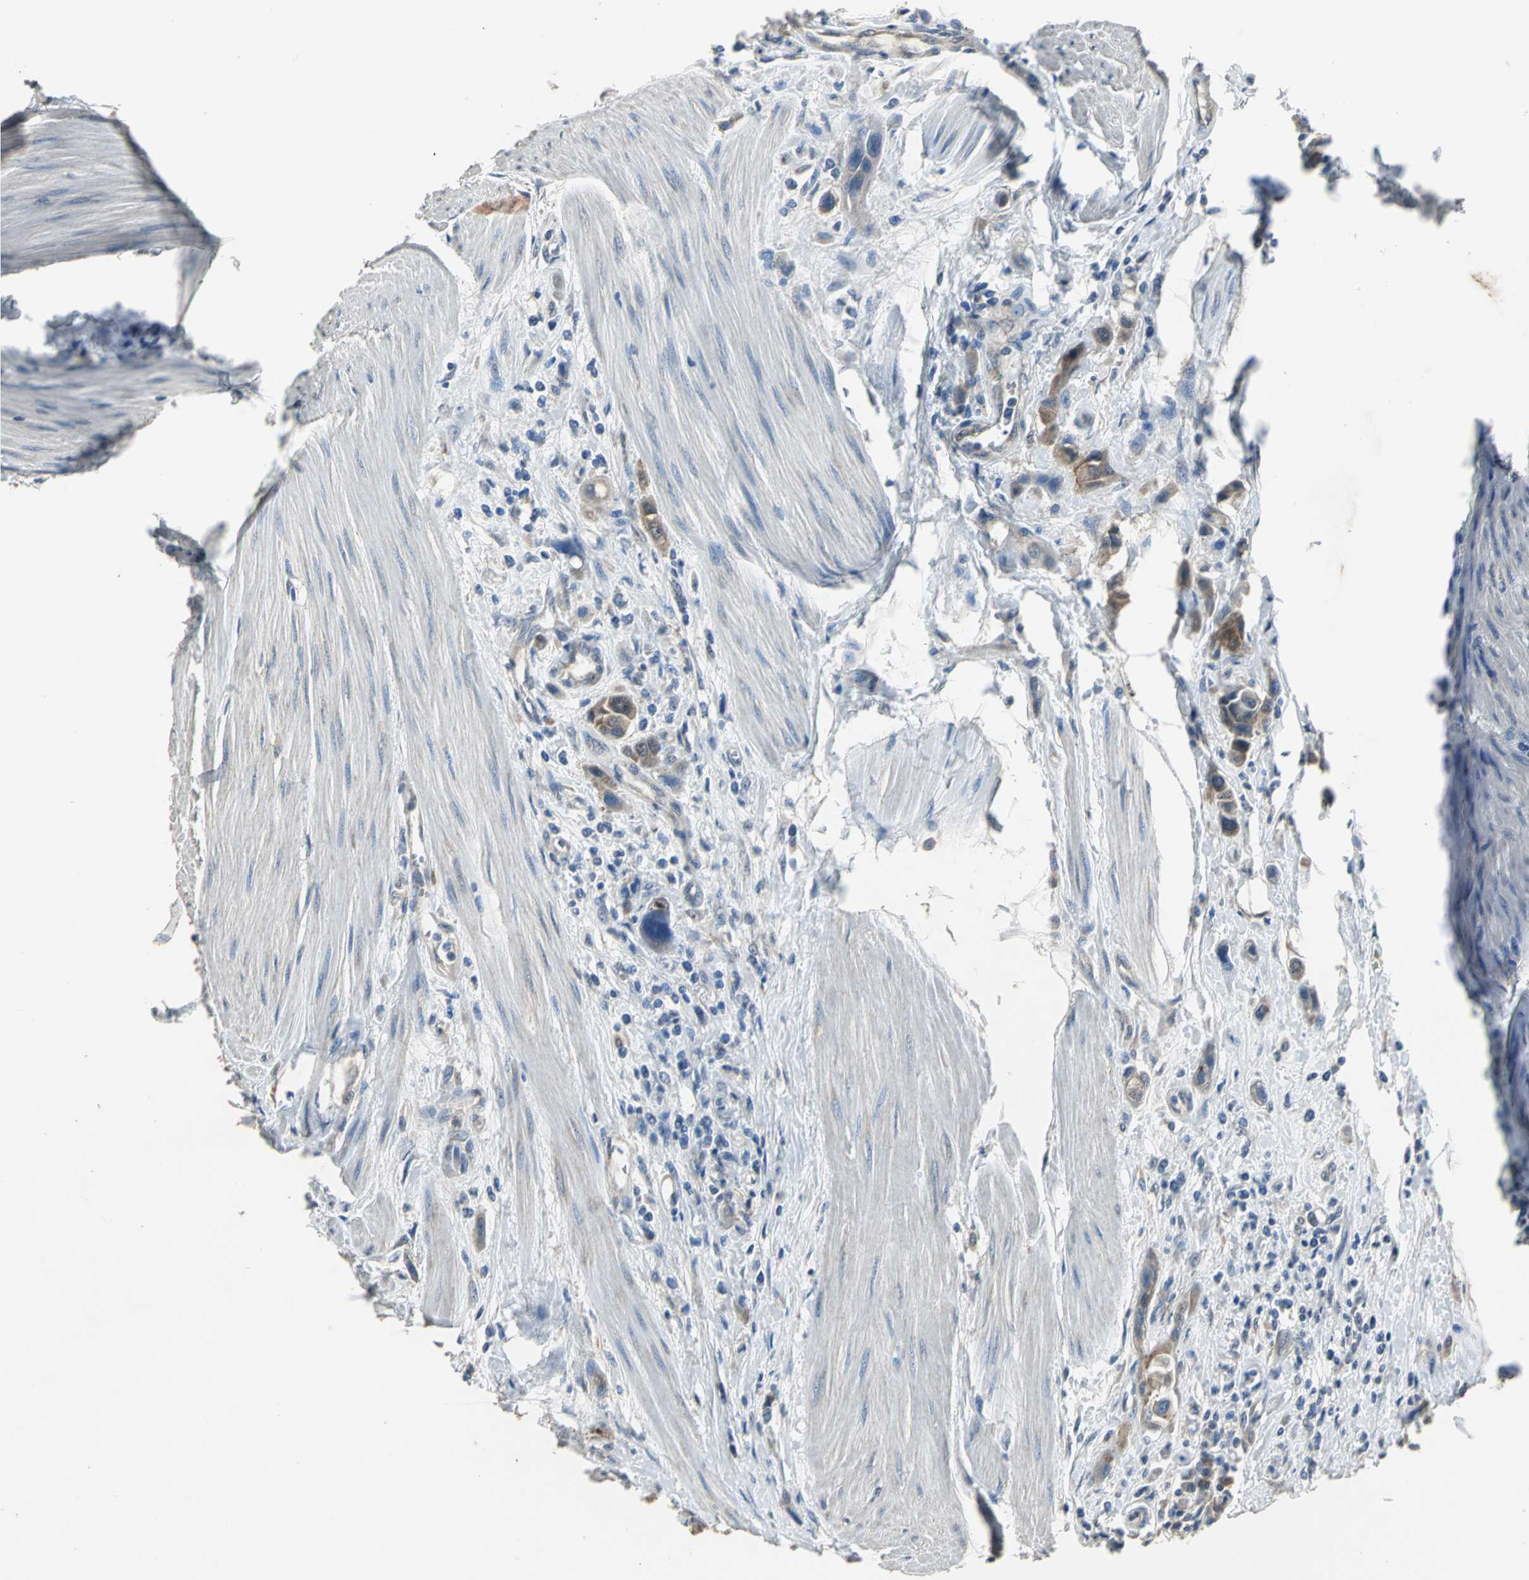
{"staining": {"intensity": "moderate", "quantity": ">75%", "location": "cytoplasmic/membranous"}, "tissue": "urothelial cancer", "cell_type": "Tumor cells", "image_type": "cancer", "snomed": [{"axis": "morphology", "description": "Urothelial carcinoma, High grade"}, {"axis": "topography", "description": "Urinary bladder"}], "caption": "The image demonstrates a brown stain indicating the presence of a protein in the cytoplasmic/membranous of tumor cells in urothelial carcinoma (high-grade). The protein of interest is shown in brown color, while the nuclei are stained blue.", "gene": "OCLN", "patient": {"sex": "male", "age": 50}}